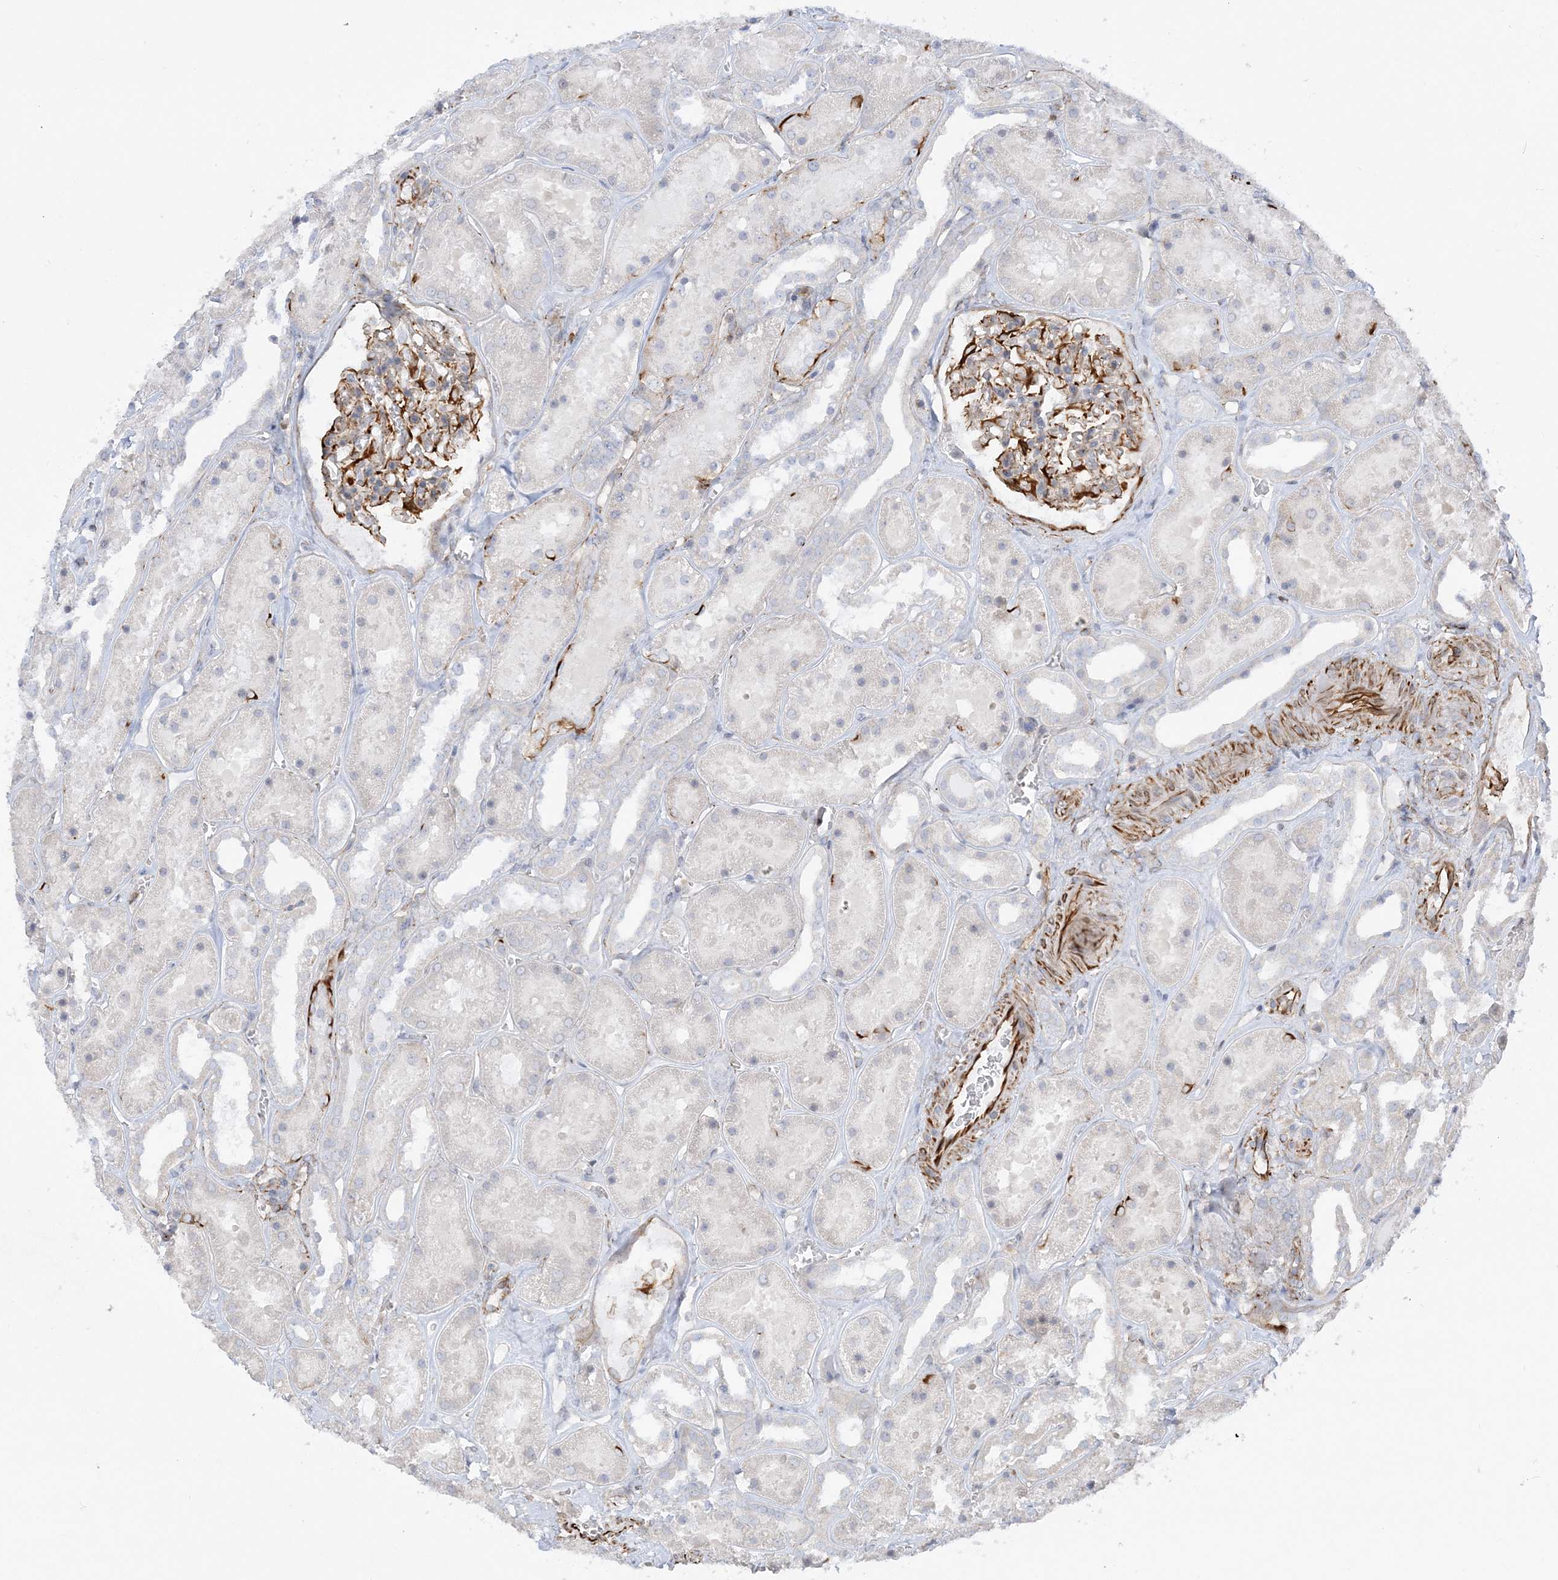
{"staining": {"intensity": "strong", "quantity": "<25%", "location": "cytoplasmic/membranous"}, "tissue": "kidney", "cell_type": "Cells in glomeruli", "image_type": "normal", "snomed": [{"axis": "morphology", "description": "Normal tissue, NOS"}, {"axis": "topography", "description": "Kidney"}], "caption": "Strong cytoplasmic/membranous protein expression is appreciated in approximately <25% of cells in glomeruli in kidney. (brown staining indicates protein expression, while blue staining denotes nuclei).", "gene": "SCLT1", "patient": {"sex": "female", "age": 41}}